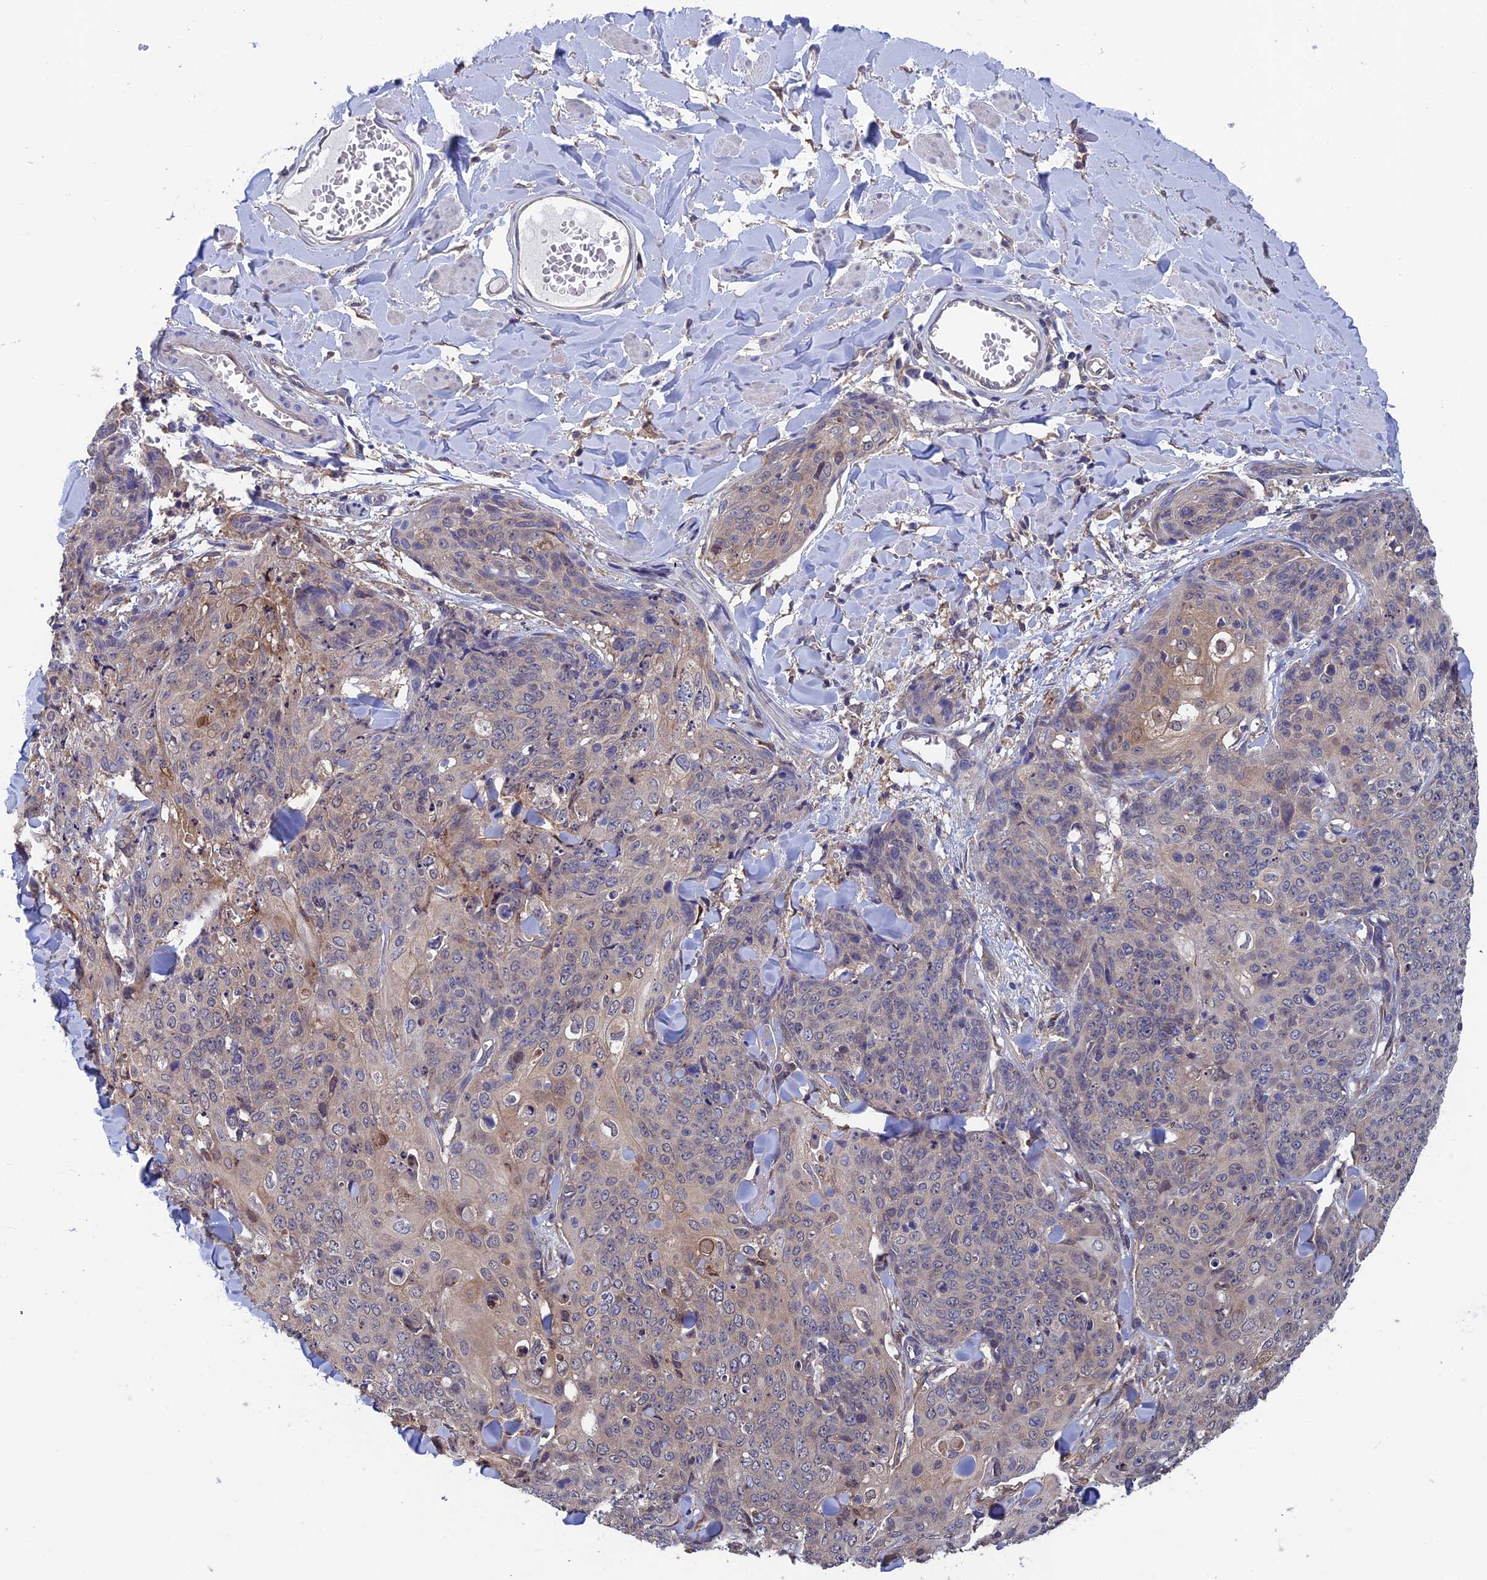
{"staining": {"intensity": "negative", "quantity": "none", "location": "none"}, "tissue": "skin cancer", "cell_type": "Tumor cells", "image_type": "cancer", "snomed": [{"axis": "morphology", "description": "Squamous cell carcinoma, NOS"}, {"axis": "topography", "description": "Skin"}, {"axis": "topography", "description": "Vulva"}], "caption": "Skin cancer (squamous cell carcinoma) stained for a protein using immunohistochemistry exhibits no positivity tumor cells.", "gene": "LCMT1", "patient": {"sex": "female", "age": 85}}